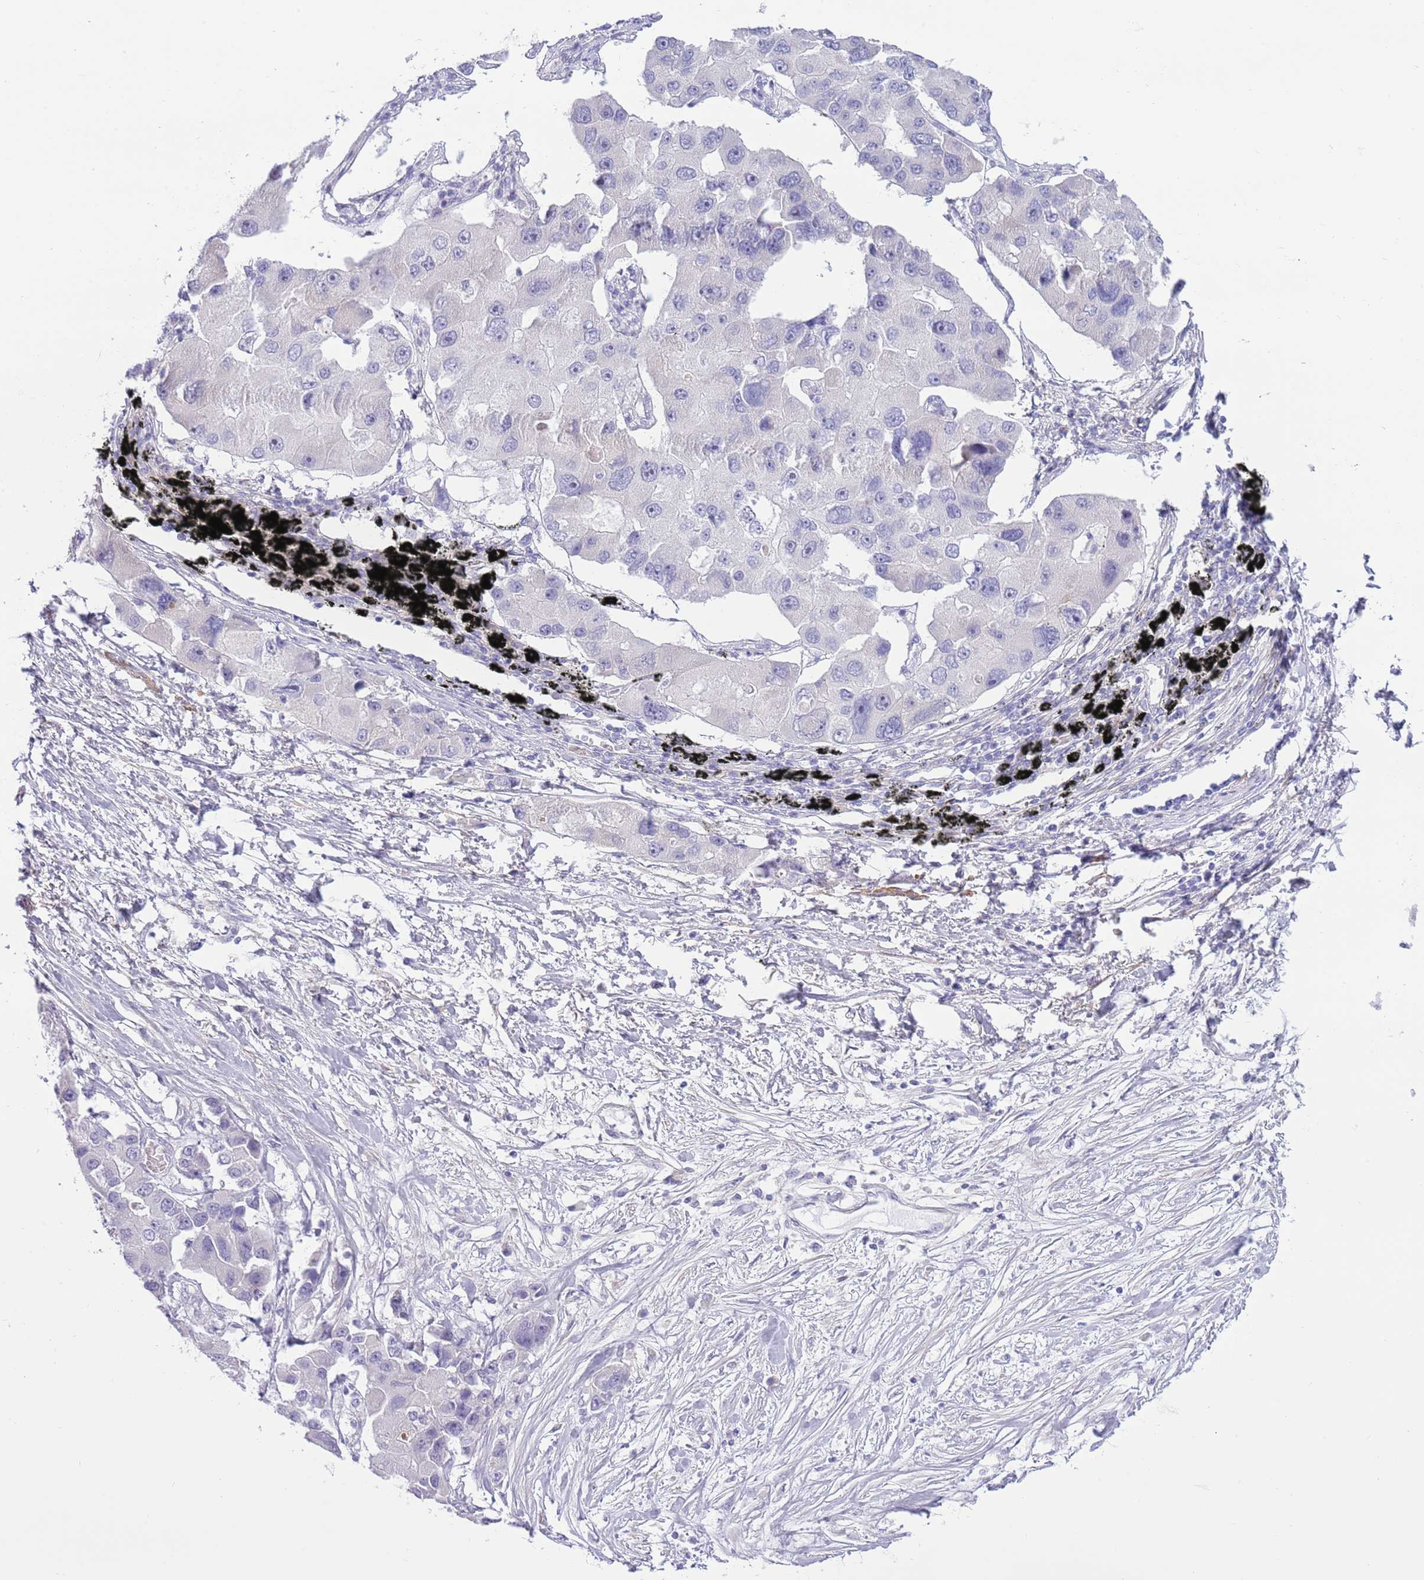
{"staining": {"intensity": "negative", "quantity": "none", "location": "none"}, "tissue": "lung cancer", "cell_type": "Tumor cells", "image_type": "cancer", "snomed": [{"axis": "morphology", "description": "Adenocarcinoma, NOS"}, {"axis": "topography", "description": "Lung"}], "caption": "Image shows no significant protein positivity in tumor cells of lung adenocarcinoma.", "gene": "ZC4H2", "patient": {"sex": "female", "age": 54}}